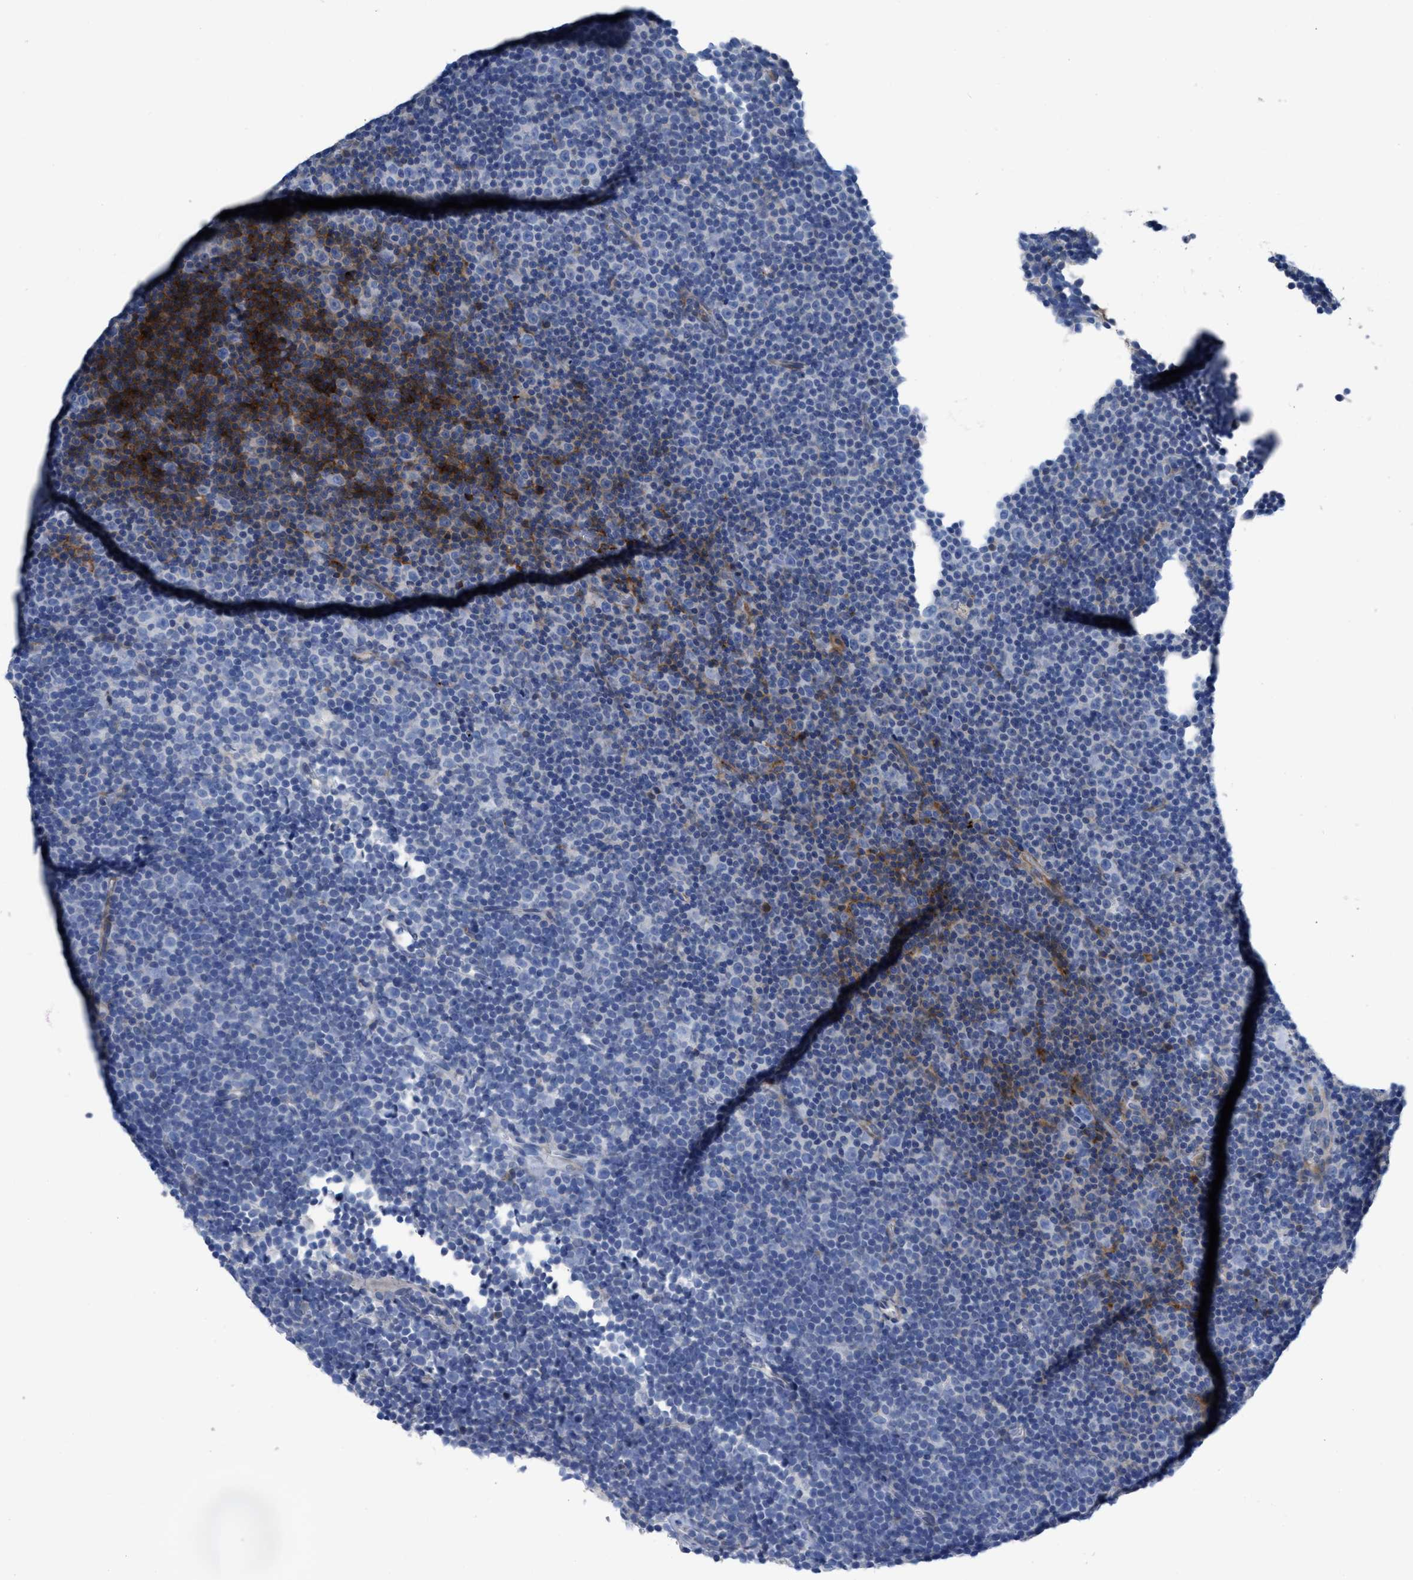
{"staining": {"intensity": "moderate", "quantity": "<25%", "location": "cytoplasmic/membranous"}, "tissue": "lymphoma", "cell_type": "Tumor cells", "image_type": "cancer", "snomed": [{"axis": "morphology", "description": "Malignant lymphoma, non-Hodgkin's type, Low grade"}, {"axis": "topography", "description": "Lymph node"}], "caption": "Immunohistochemistry (IHC) staining of low-grade malignant lymphoma, non-Hodgkin's type, which demonstrates low levels of moderate cytoplasmic/membranous expression in approximately <25% of tumor cells indicating moderate cytoplasmic/membranous protein staining. The staining was performed using DAB (3,3'-diaminobenzidine) (brown) for protein detection and nuclei were counterstained in hematoxylin (blue).", "gene": "PRMT2", "patient": {"sex": "female", "age": 67}}